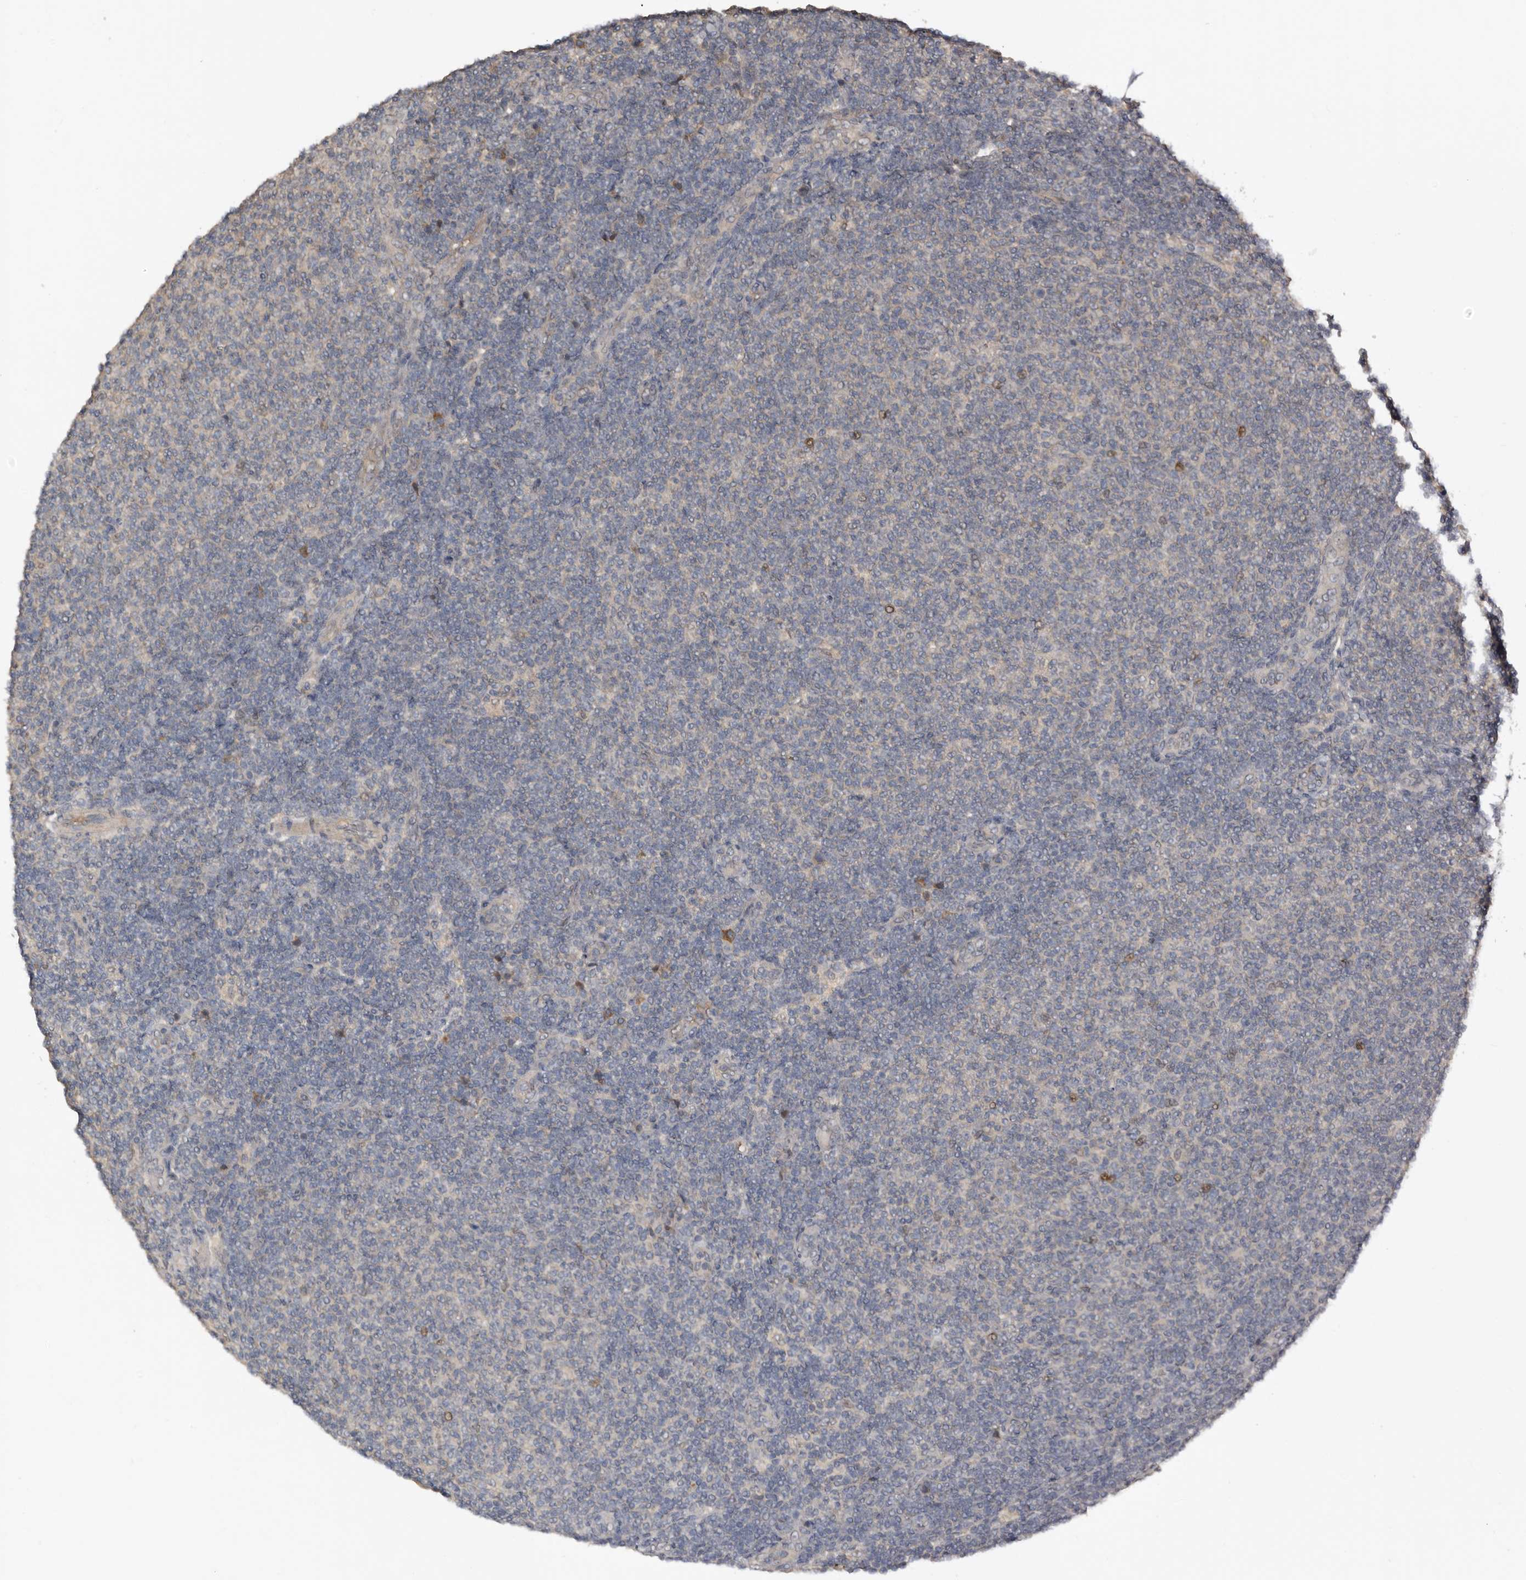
{"staining": {"intensity": "negative", "quantity": "none", "location": "none"}, "tissue": "lymphoma", "cell_type": "Tumor cells", "image_type": "cancer", "snomed": [{"axis": "morphology", "description": "Malignant lymphoma, non-Hodgkin's type, Low grade"}, {"axis": "topography", "description": "Lymph node"}], "caption": "IHC histopathology image of neoplastic tissue: malignant lymphoma, non-Hodgkin's type (low-grade) stained with DAB (3,3'-diaminobenzidine) displays no significant protein expression in tumor cells.", "gene": "NMUR1", "patient": {"sex": "male", "age": 66}}